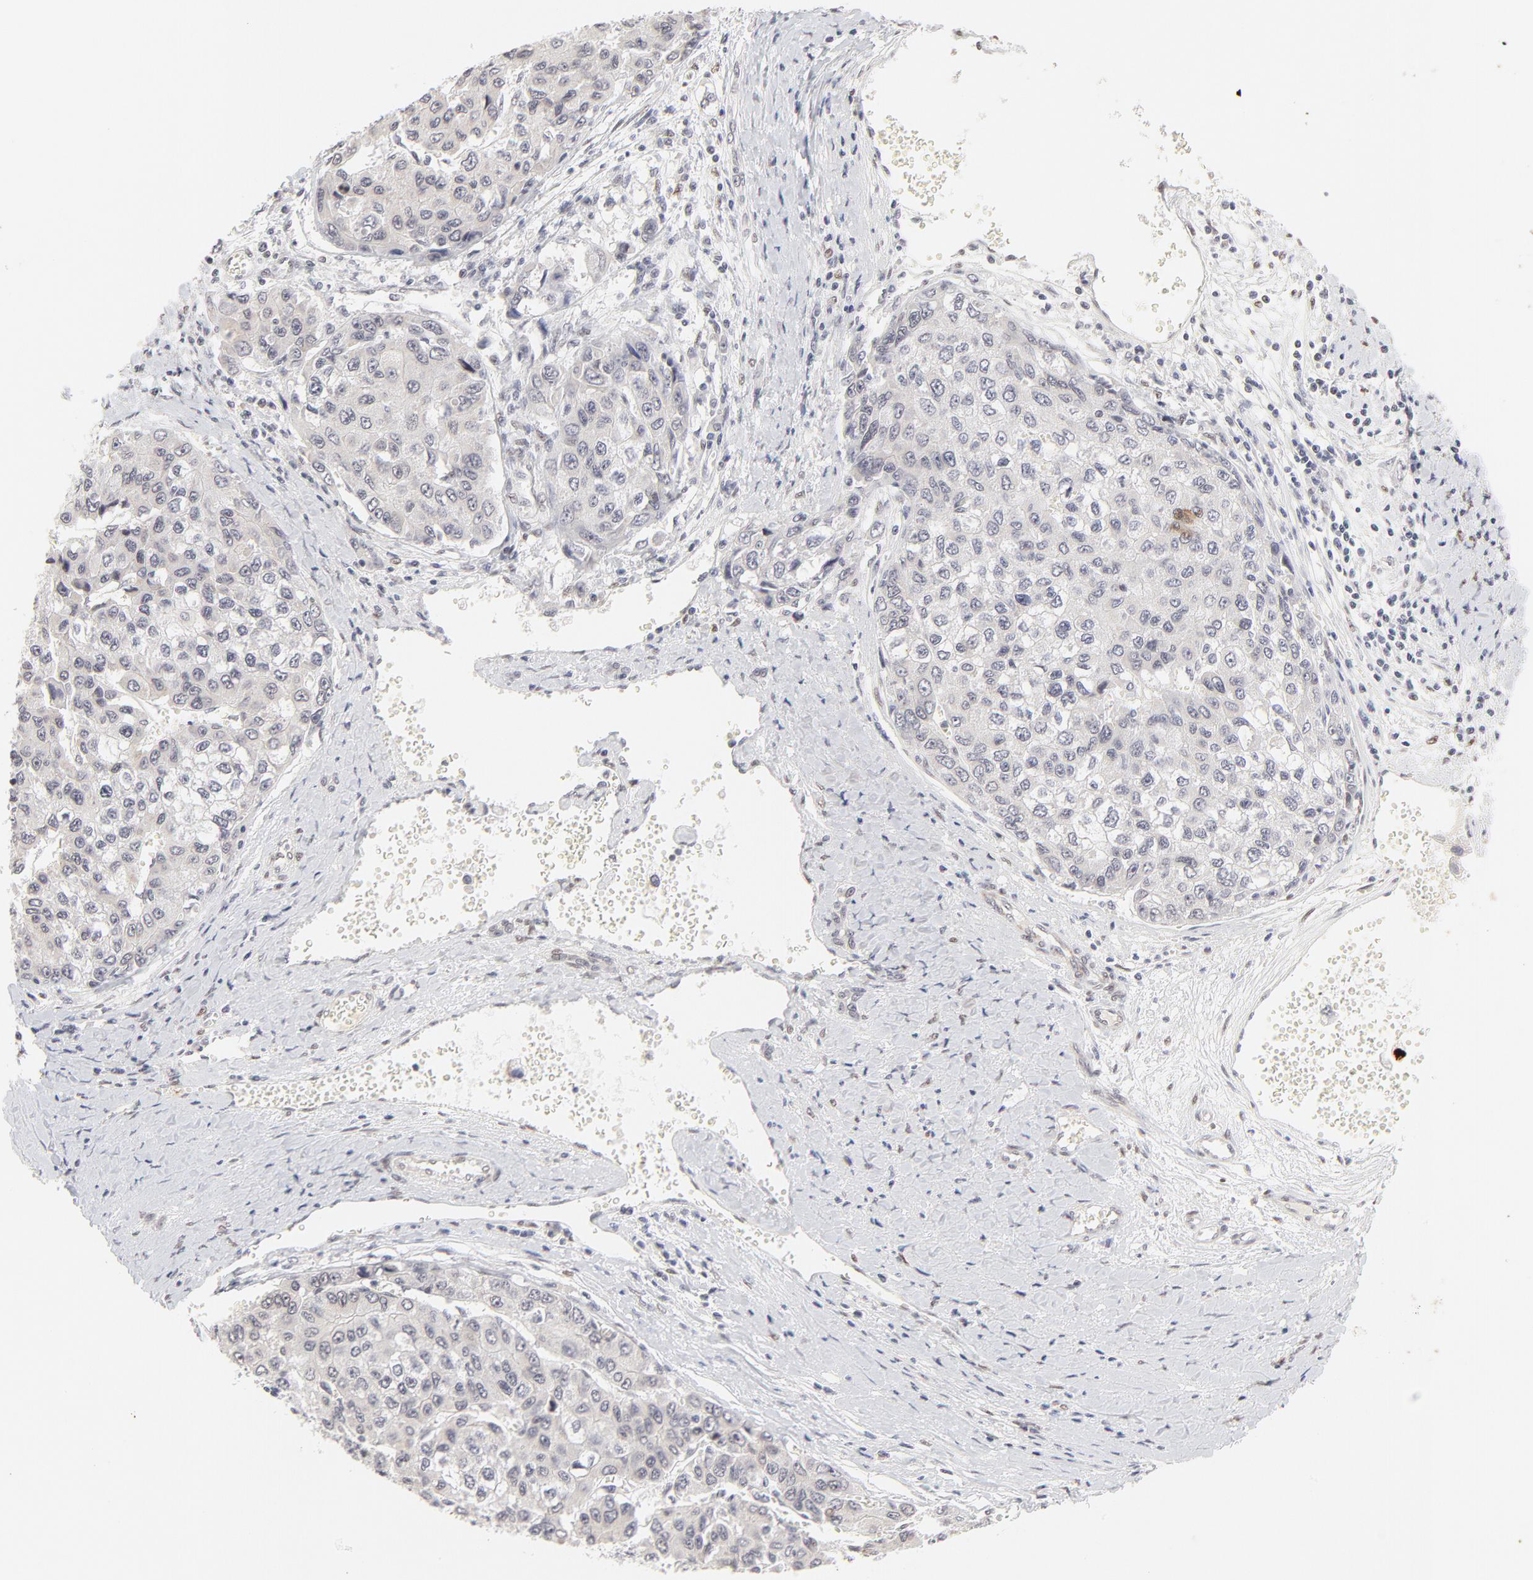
{"staining": {"intensity": "negative", "quantity": "none", "location": "none"}, "tissue": "liver cancer", "cell_type": "Tumor cells", "image_type": "cancer", "snomed": [{"axis": "morphology", "description": "Carcinoma, Hepatocellular, NOS"}, {"axis": "topography", "description": "Liver"}], "caption": "Liver hepatocellular carcinoma was stained to show a protein in brown. There is no significant expression in tumor cells.", "gene": "PBX3", "patient": {"sex": "female", "age": 66}}